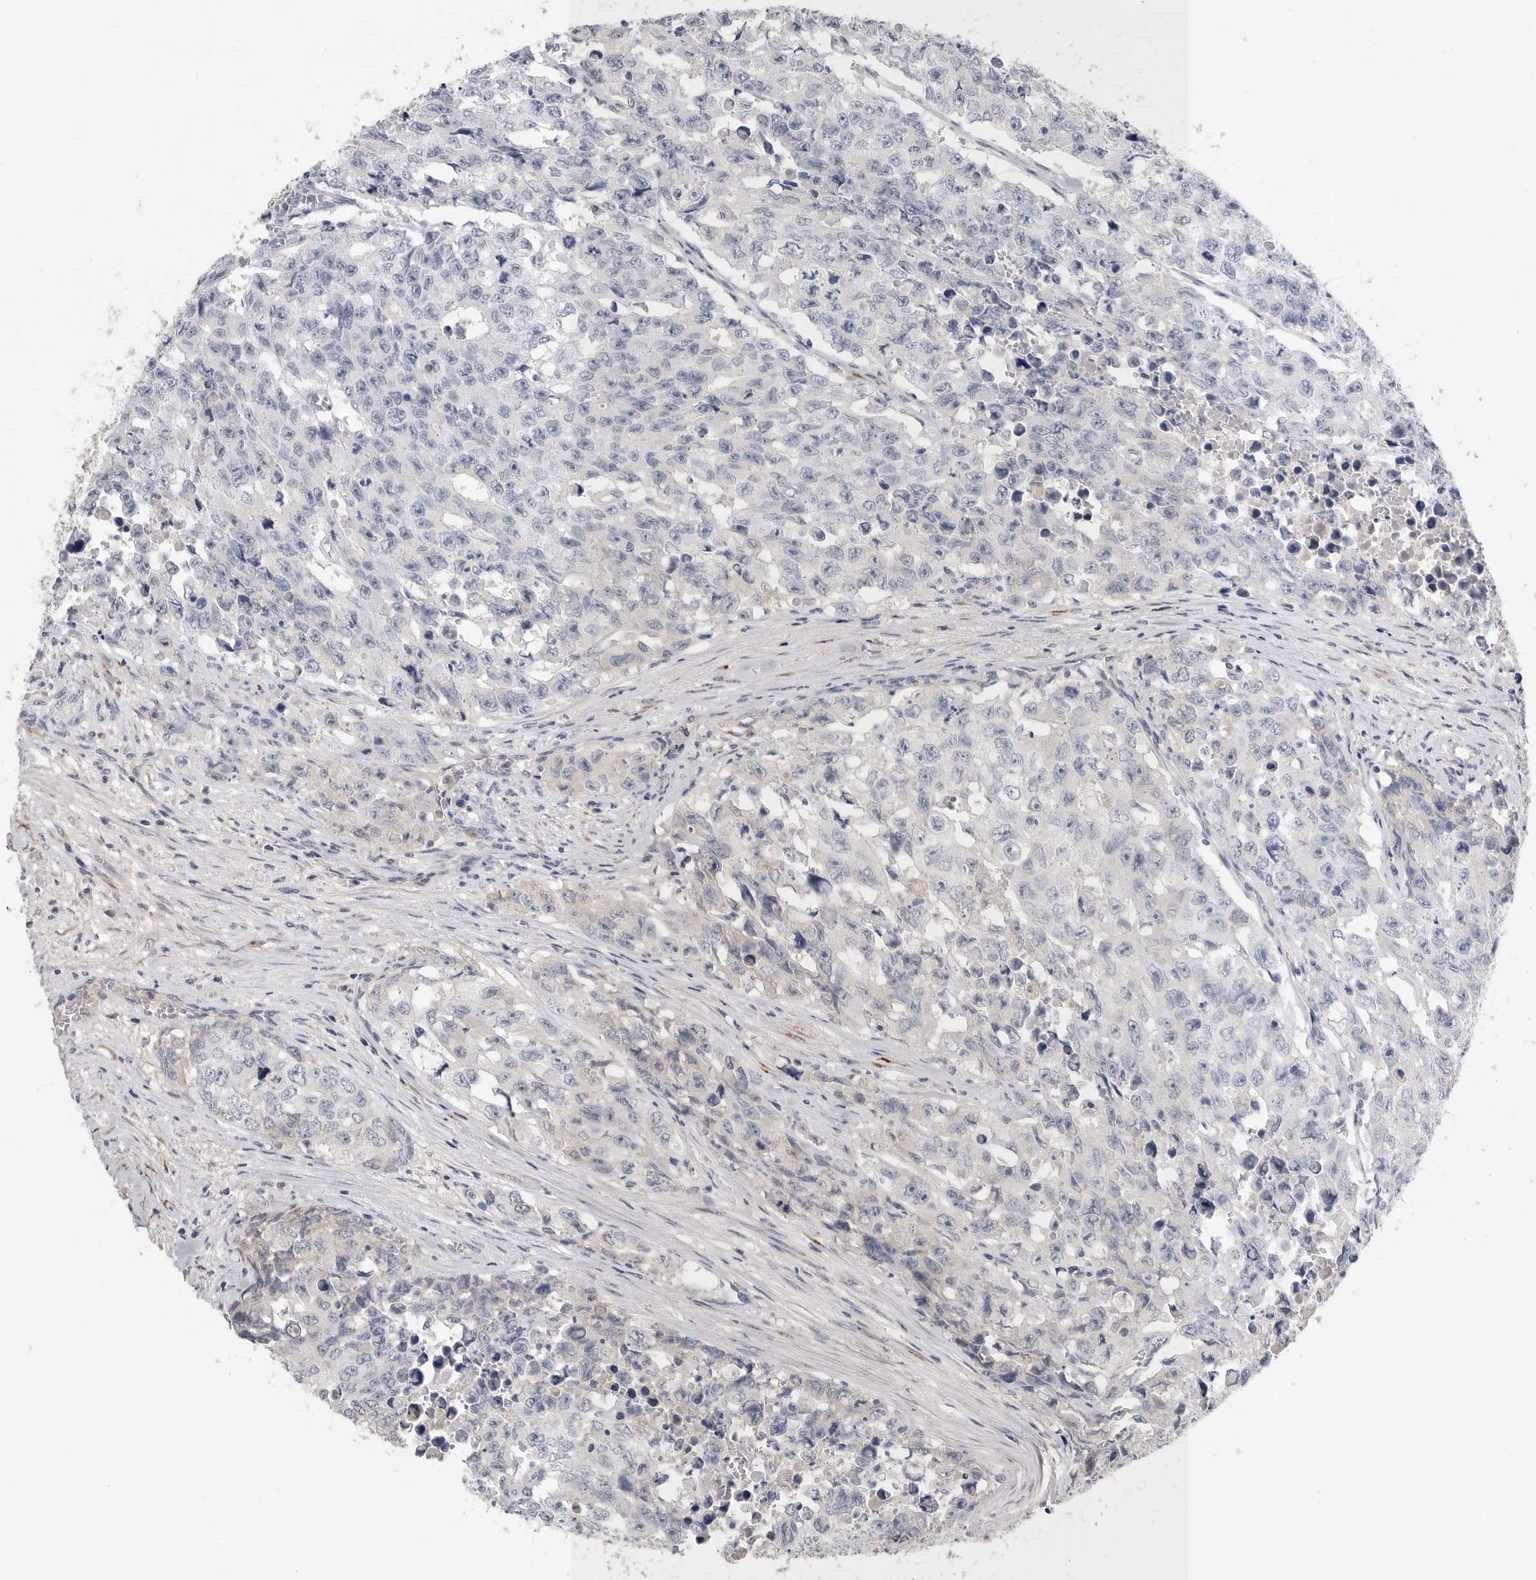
{"staining": {"intensity": "negative", "quantity": "none", "location": "none"}, "tissue": "testis cancer", "cell_type": "Tumor cells", "image_type": "cancer", "snomed": [{"axis": "morphology", "description": "Carcinoma, Embryonal, NOS"}, {"axis": "topography", "description": "Testis"}], "caption": "This is an immunohistochemistry (IHC) photomicrograph of embryonal carcinoma (testis). There is no expression in tumor cells.", "gene": "TIMP1", "patient": {"sex": "male", "age": 28}}